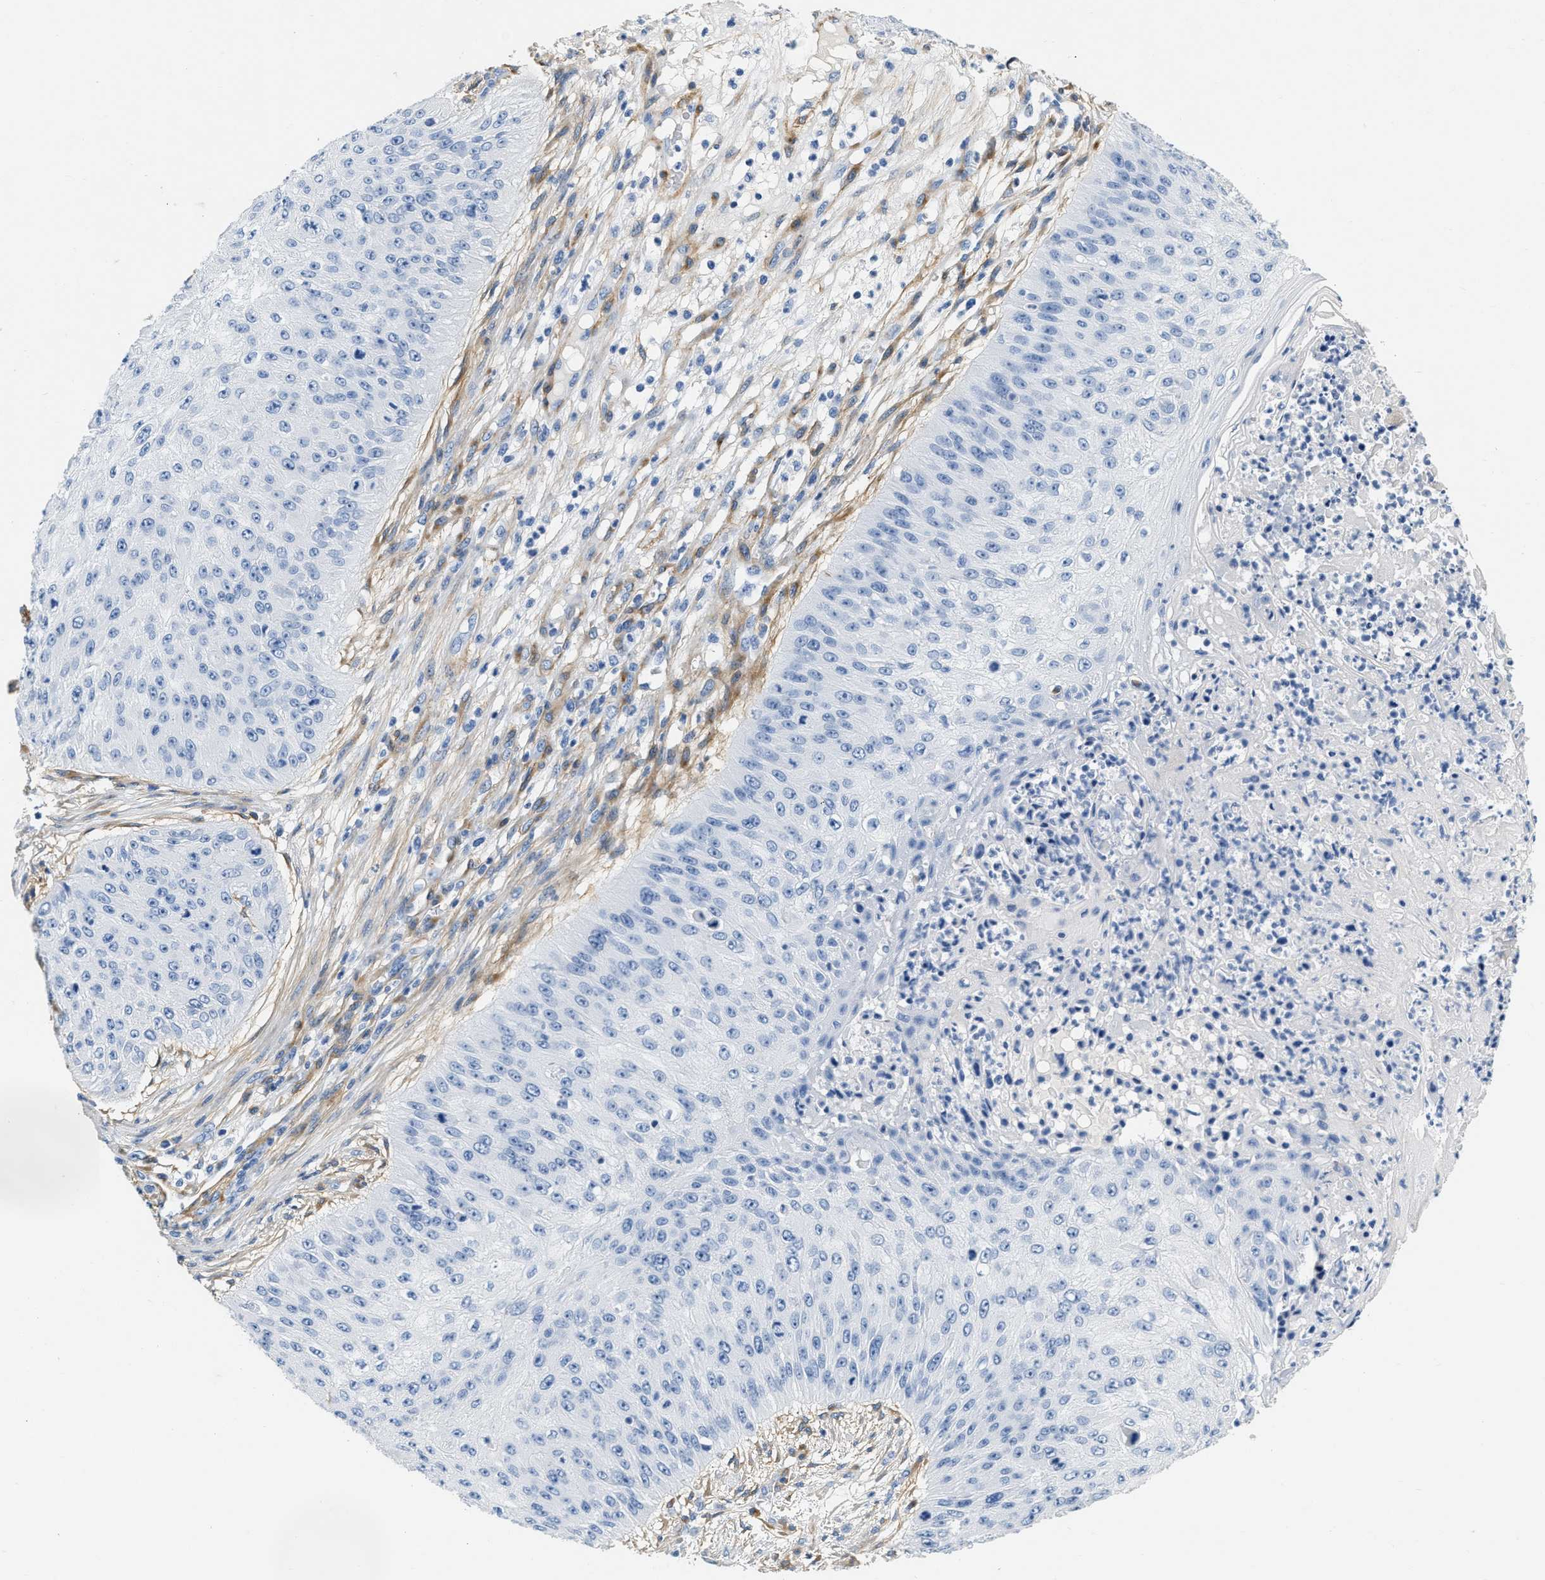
{"staining": {"intensity": "negative", "quantity": "none", "location": "none"}, "tissue": "skin cancer", "cell_type": "Tumor cells", "image_type": "cancer", "snomed": [{"axis": "morphology", "description": "Squamous cell carcinoma, NOS"}, {"axis": "topography", "description": "Skin"}], "caption": "Tumor cells show no significant protein expression in skin squamous cell carcinoma. The staining was performed using DAB (3,3'-diaminobenzidine) to visualize the protein expression in brown, while the nuclei were stained in blue with hematoxylin (Magnification: 20x).", "gene": "PDGFRB", "patient": {"sex": "female", "age": 80}}